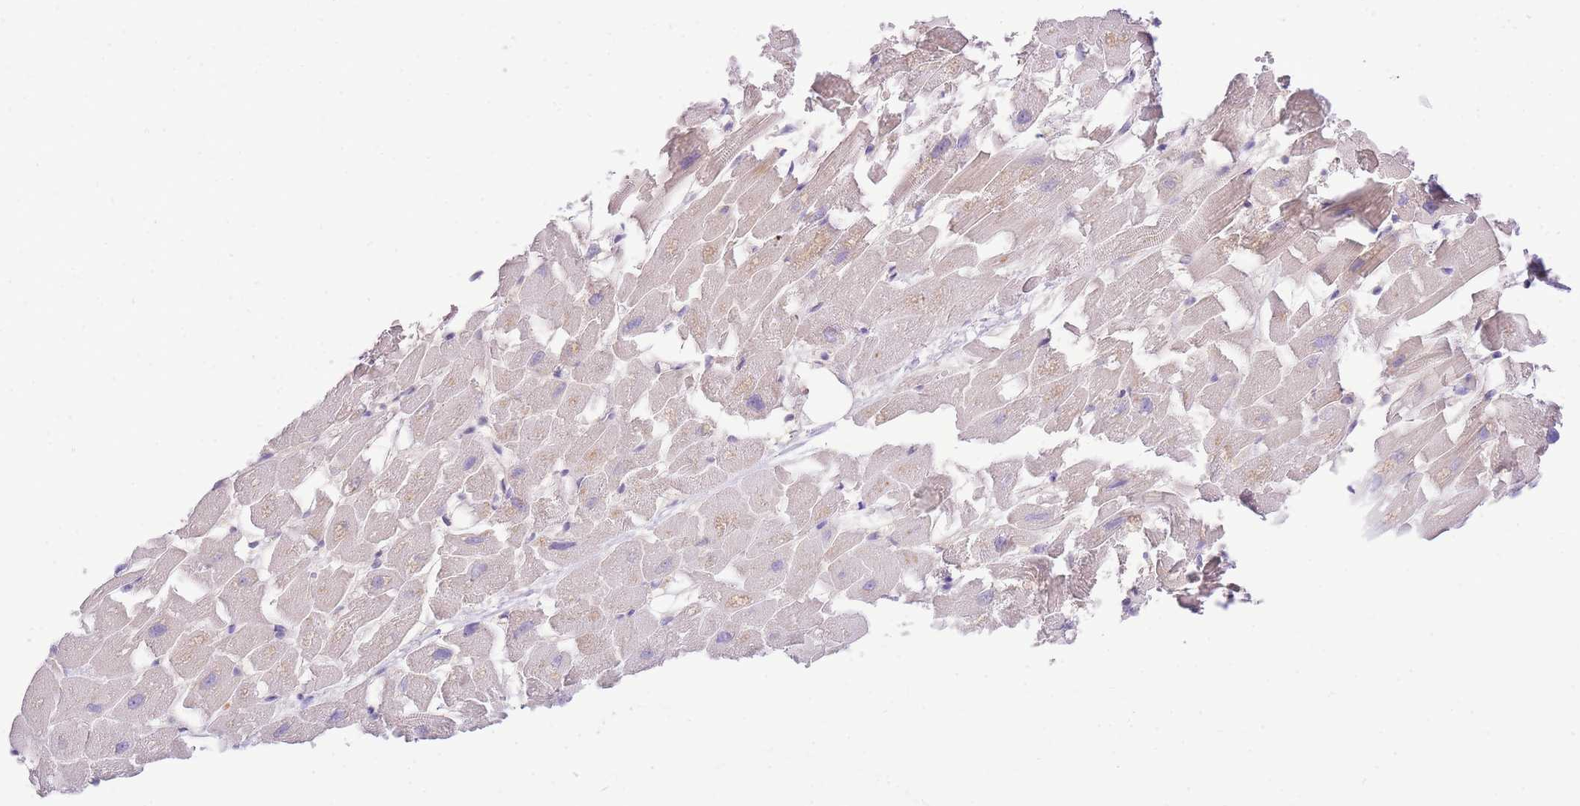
{"staining": {"intensity": "moderate", "quantity": "<25%", "location": "nuclear"}, "tissue": "heart muscle", "cell_type": "Cardiomyocytes", "image_type": "normal", "snomed": [{"axis": "morphology", "description": "Normal tissue, NOS"}, {"axis": "topography", "description": "Heart"}], "caption": "Immunohistochemistry (IHC) micrograph of unremarkable human heart muscle stained for a protein (brown), which demonstrates low levels of moderate nuclear expression in about <25% of cardiomyocytes.", "gene": "UBXN7", "patient": {"sex": "female", "age": 64}}